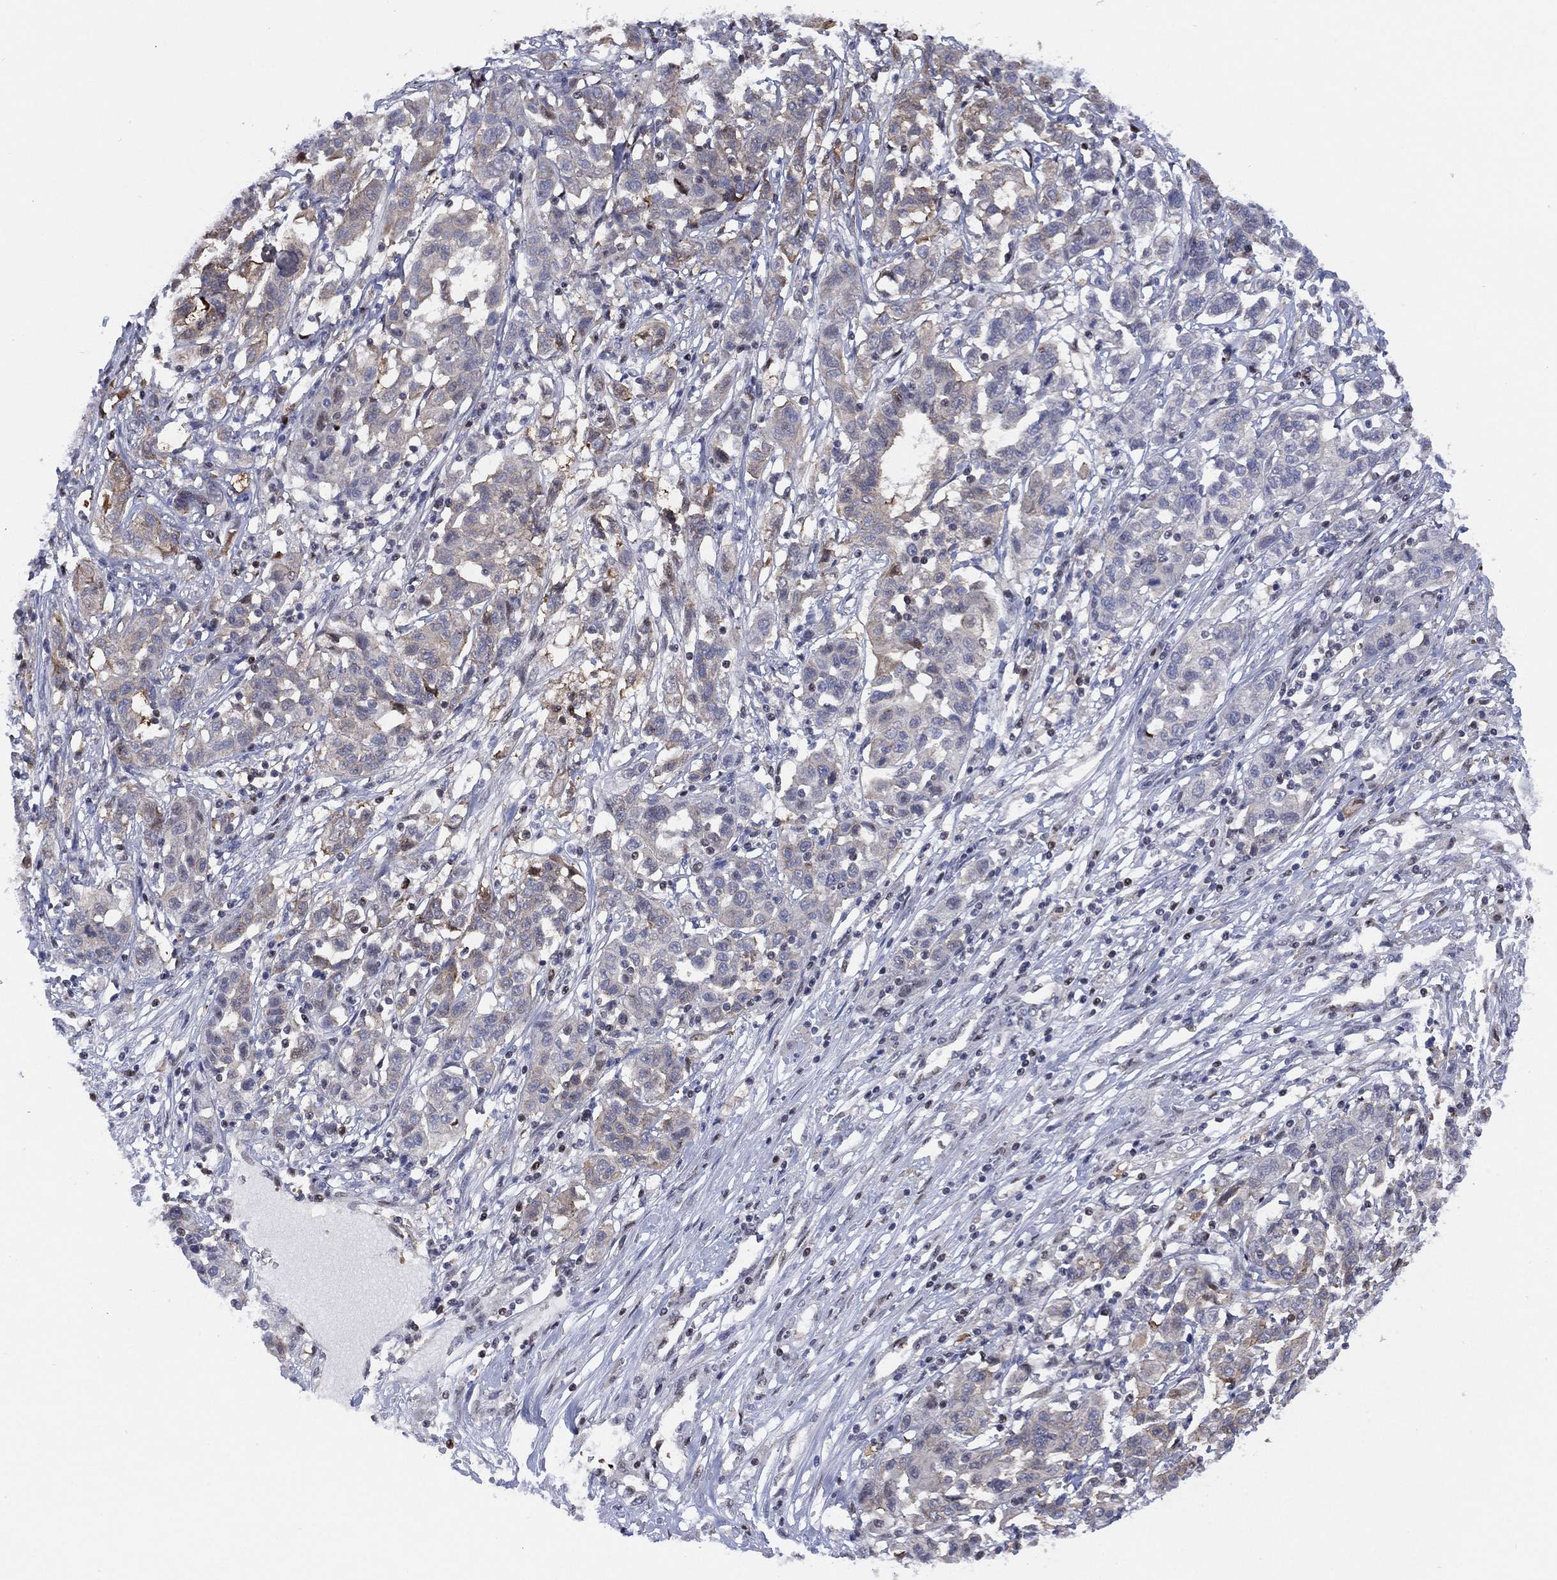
{"staining": {"intensity": "weak", "quantity": "<25%", "location": "cytoplasmic/membranous"}, "tissue": "liver cancer", "cell_type": "Tumor cells", "image_type": "cancer", "snomed": [{"axis": "morphology", "description": "Adenocarcinoma, NOS"}, {"axis": "morphology", "description": "Cholangiocarcinoma"}, {"axis": "topography", "description": "Liver"}], "caption": "Tumor cells show no significant protein expression in liver cancer.", "gene": "SLC4A4", "patient": {"sex": "male", "age": 64}}